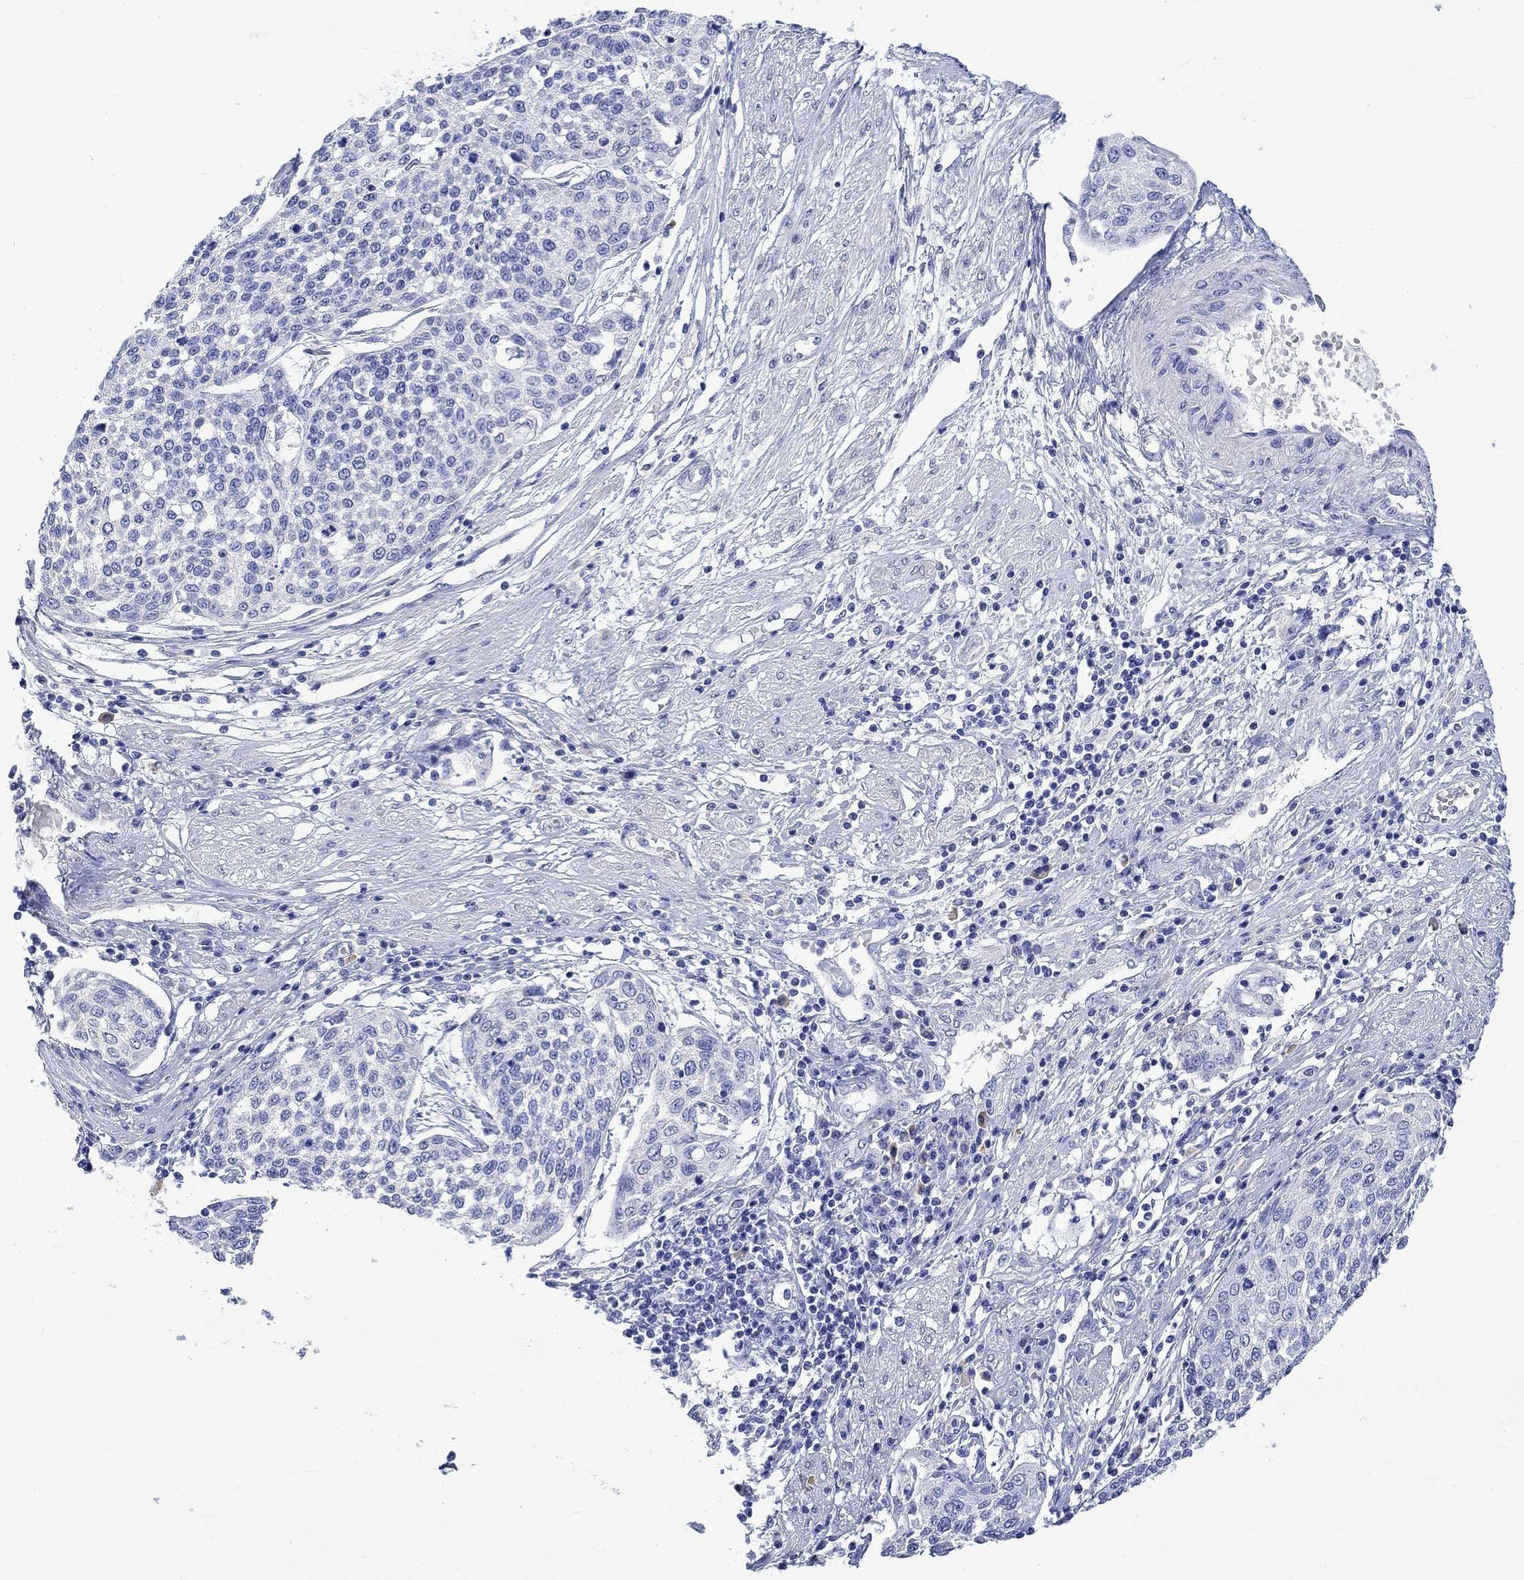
{"staining": {"intensity": "negative", "quantity": "none", "location": "none"}, "tissue": "cervical cancer", "cell_type": "Tumor cells", "image_type": "cancer", "snomed": [{"axis": "morphology", "description": "Squamous cell carcinoma, NOS"}, {"axis": "topography", "description": "Cervix"}], "caption": "There is no significant staining in tumor cells of cervical cancer (squamous cell carcinoma).", "gene": "MSI1", "patient": {"sex": "female", "age": 34}}